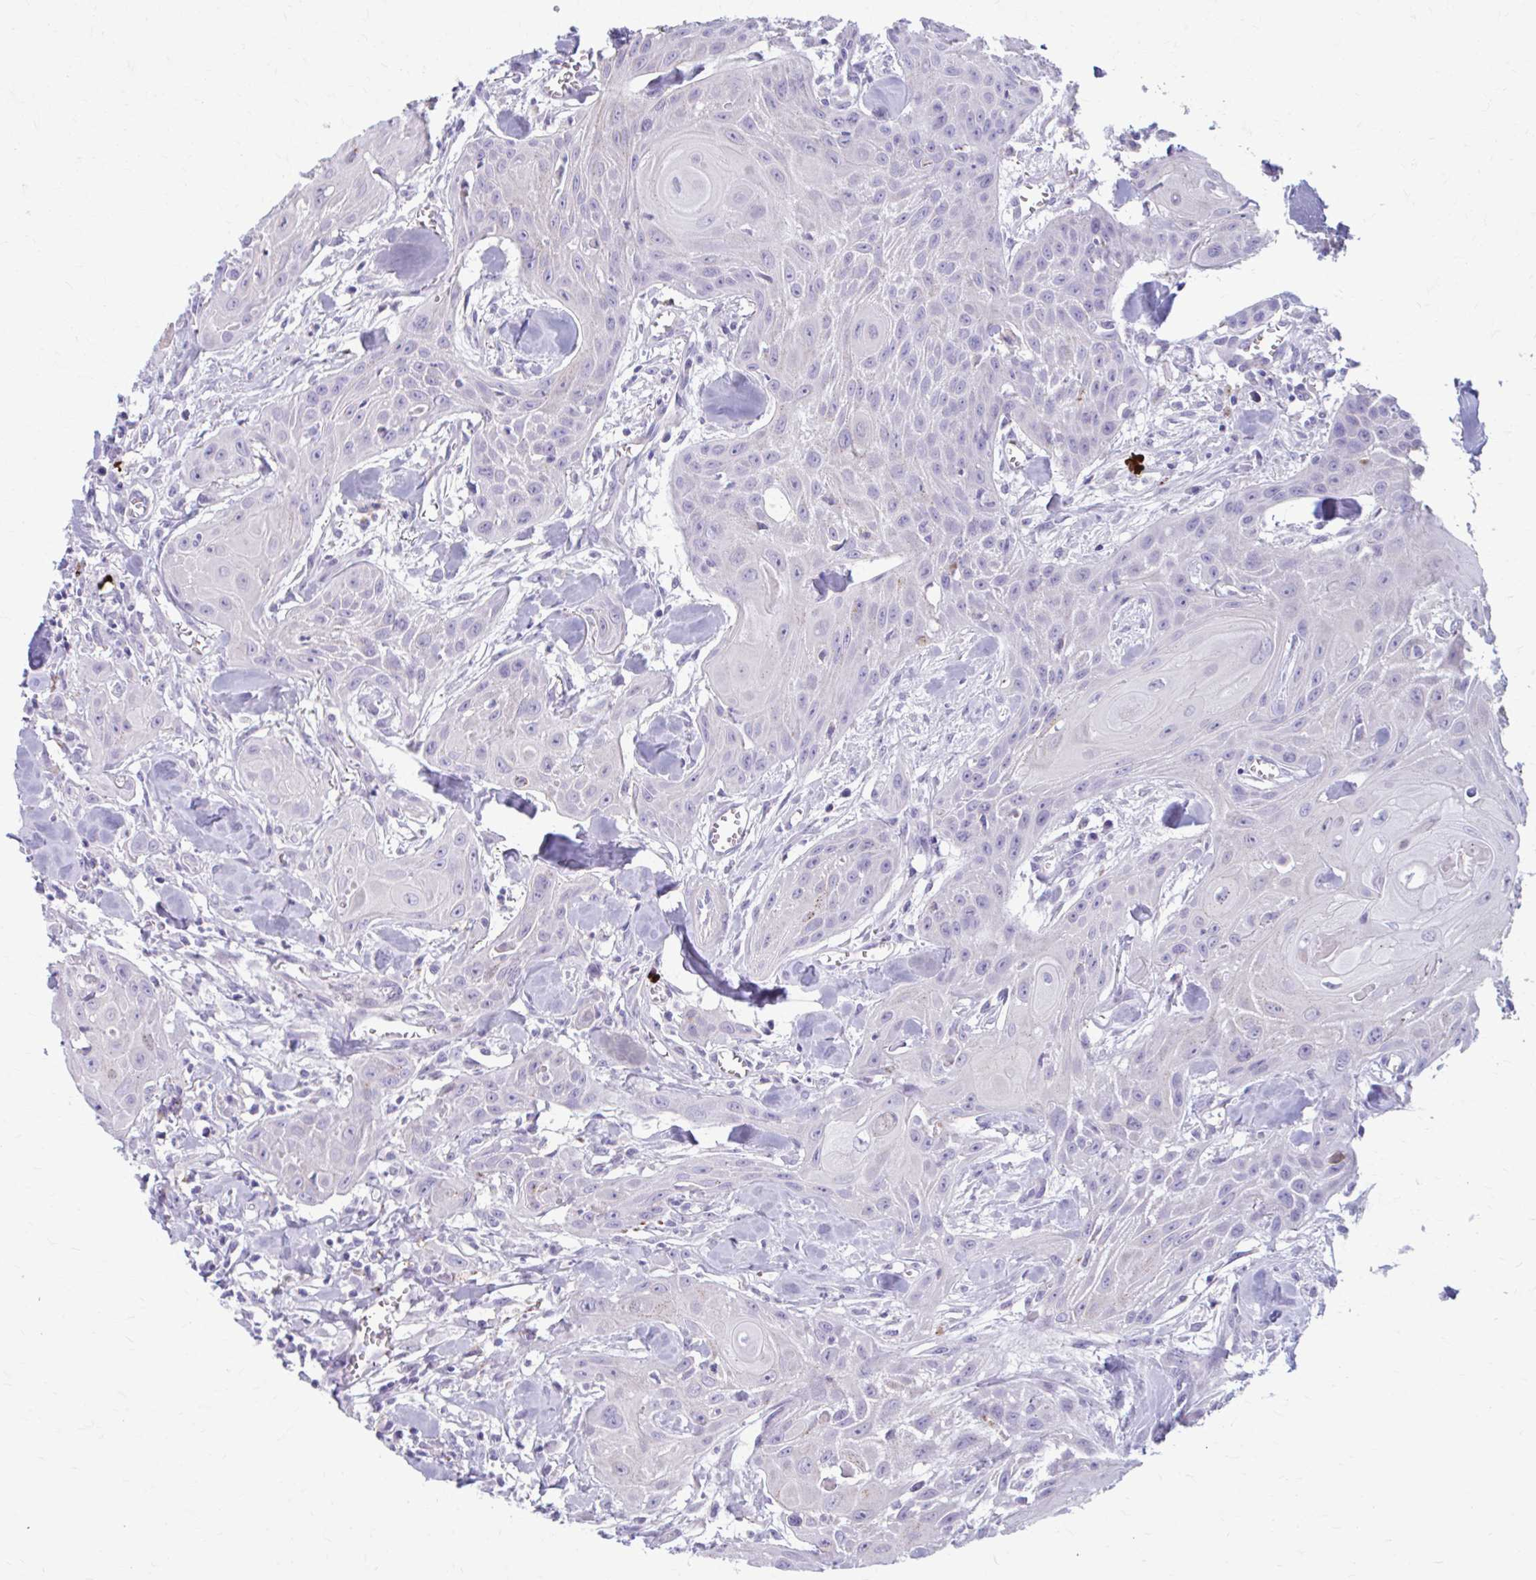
{"staining": {"intensity": "negative", "quantity": "none", "location": "none"}, "tissue": "head and neck cancer", "cell_type": "Tumor cells", "image_type": "cancer", "snomed": [{"axis": "morphology", "description": "Squamous cell carcinoma, NOS"}, {"axis": "topography", "description": "Lymph node"}, {"axis": "topography", "description": "Salivary gland"}, {"axis": "topography", "description": "Head-Neck"}], "caption": "The micrograph displays no staining of tumor cells in head and neck cancer (squamous cell carcinoma).", "gene": "C12orf71", "patient": {"sex": "female", "age": 74}}